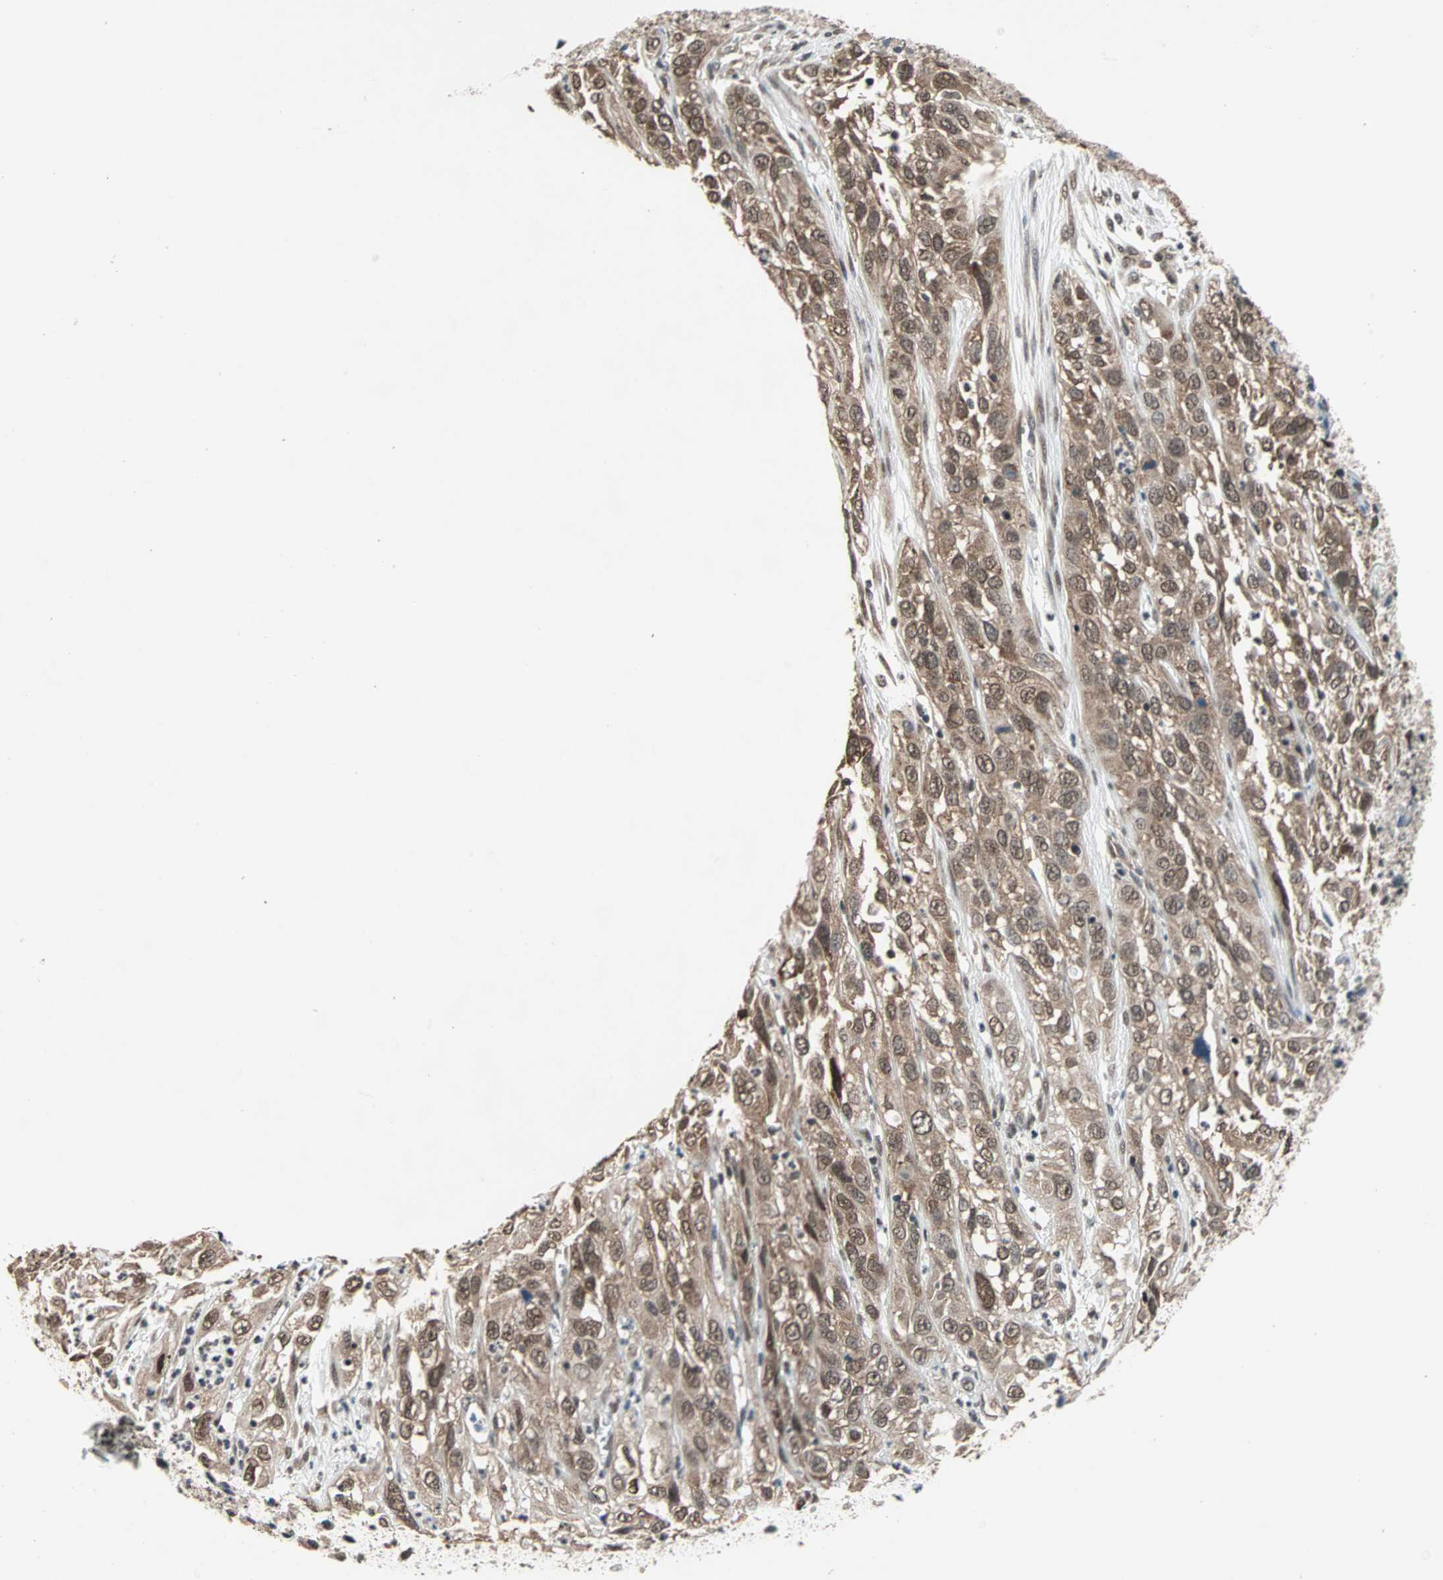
{"staining": {"intensity": "moderate", "quantity": ">75%", "location": "cytoplasmic/membranous,nuclear"}, "tissue": "cervical cancer", "cell_type": "Tumor cells", "image_type": "cancer", "snomed": [{"axis": "morphology", "description": "Squamous cell carcinoma, NOS"}, {"axis": "topography", "description": "Cervix"}], "caption": "Immunohistochemistry (IHC) photomicrograph of human cervical cancer (squamous cell carcinoma) stained for a protein (brown), which shows medium levels of moderate cytoplasmic/membranous and nuclear positivity in approximately >75% of tumor cells.", "gene": "DAZAP1", "patient": {"sex": "female", "age": 32}}